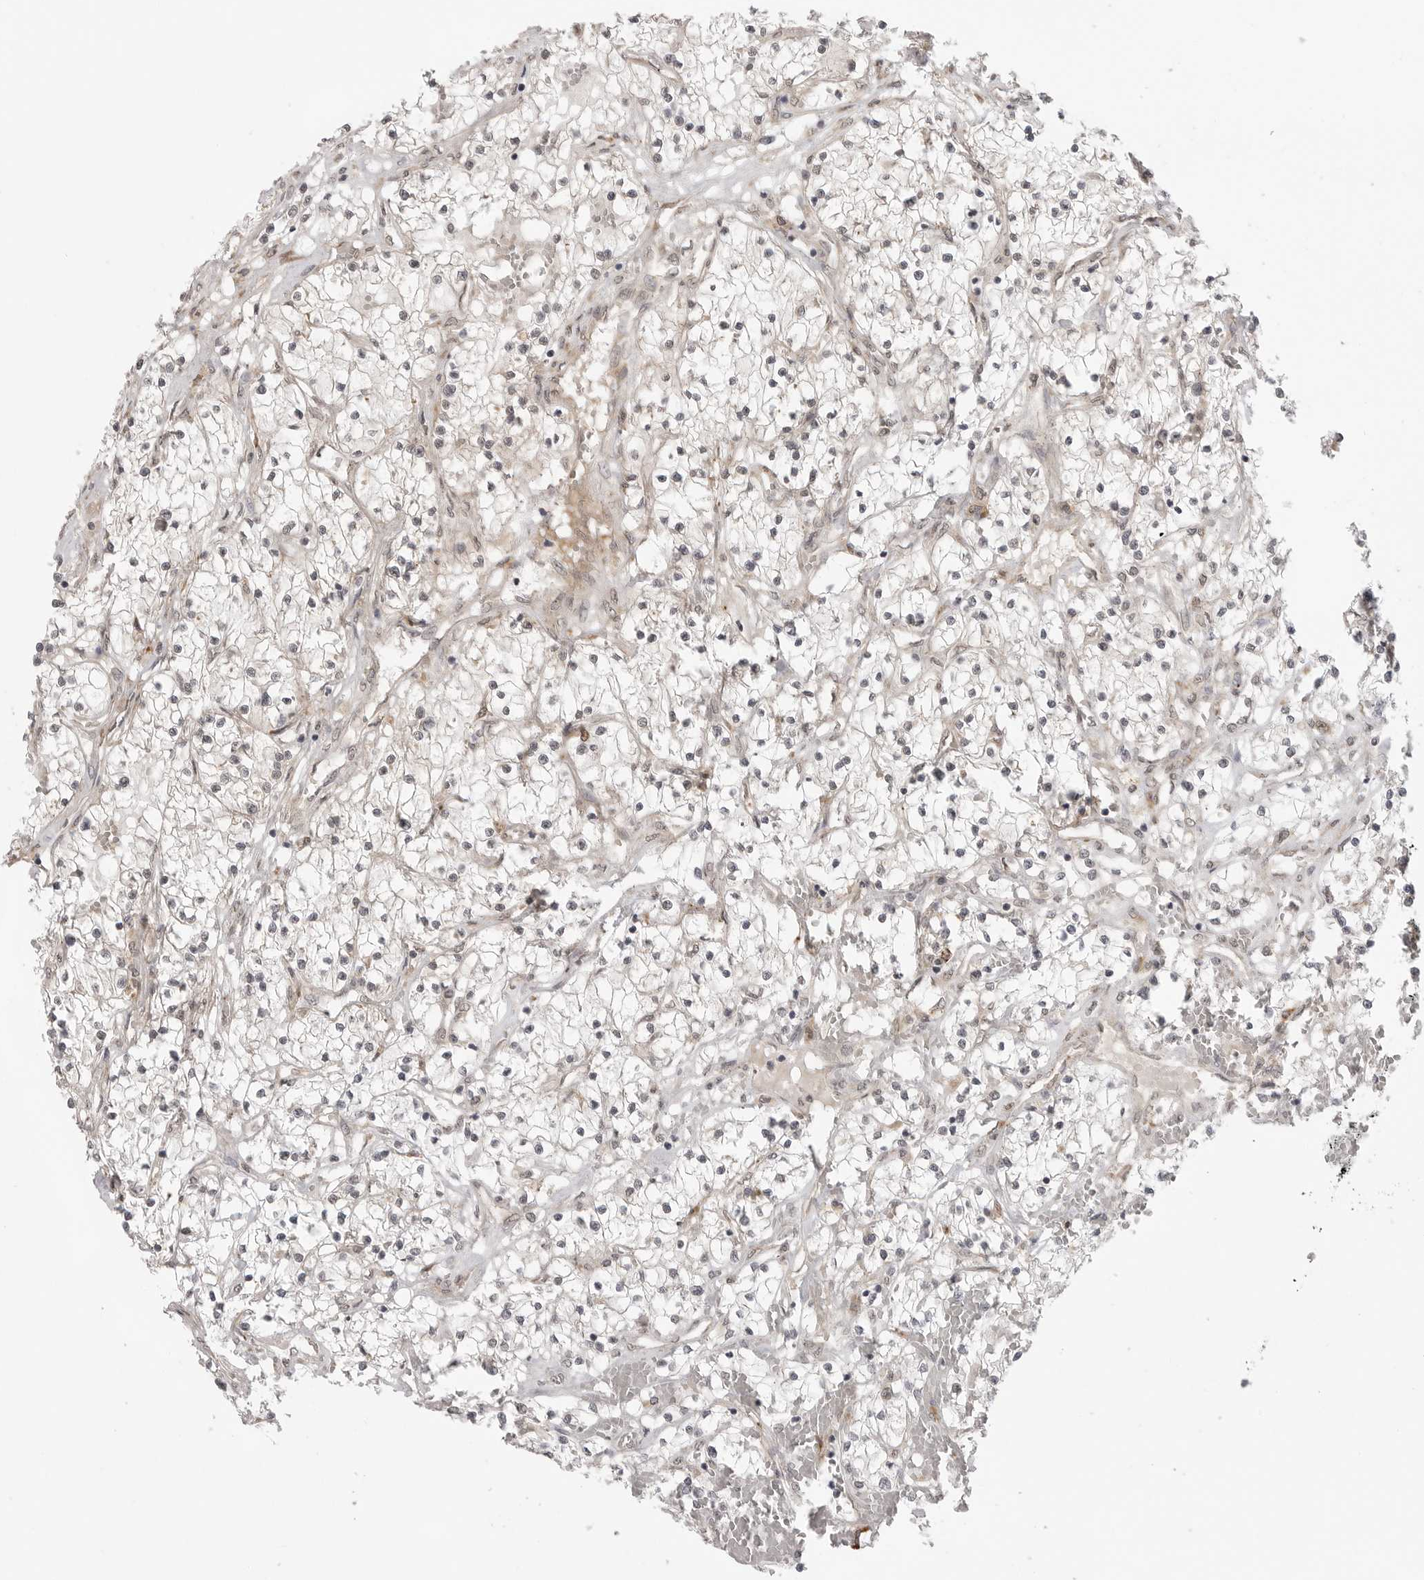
{"staining": {"intensity": "weak", "quantity": "25%-75%", "location": "nuclear"}, "tissue": "renal cancer", "cell_type": "Tumor cells", "image_type": "cancer", "snomed": [{"axis": "morphology", "description": "Normal tissue, NOS"}, {"axis": "morphology", "description": "Adenocarcinoma, NOS"}, {"axis": "topography", "description": "Kidney"}], "caption": "About 25%-75% of tumor cells in renal cancer reveal weak nuclear protein positivity as visualized by brown immunohistochemical staining.", "gene": "KALRN", "patient": {"sex": "male", "age": 68}}